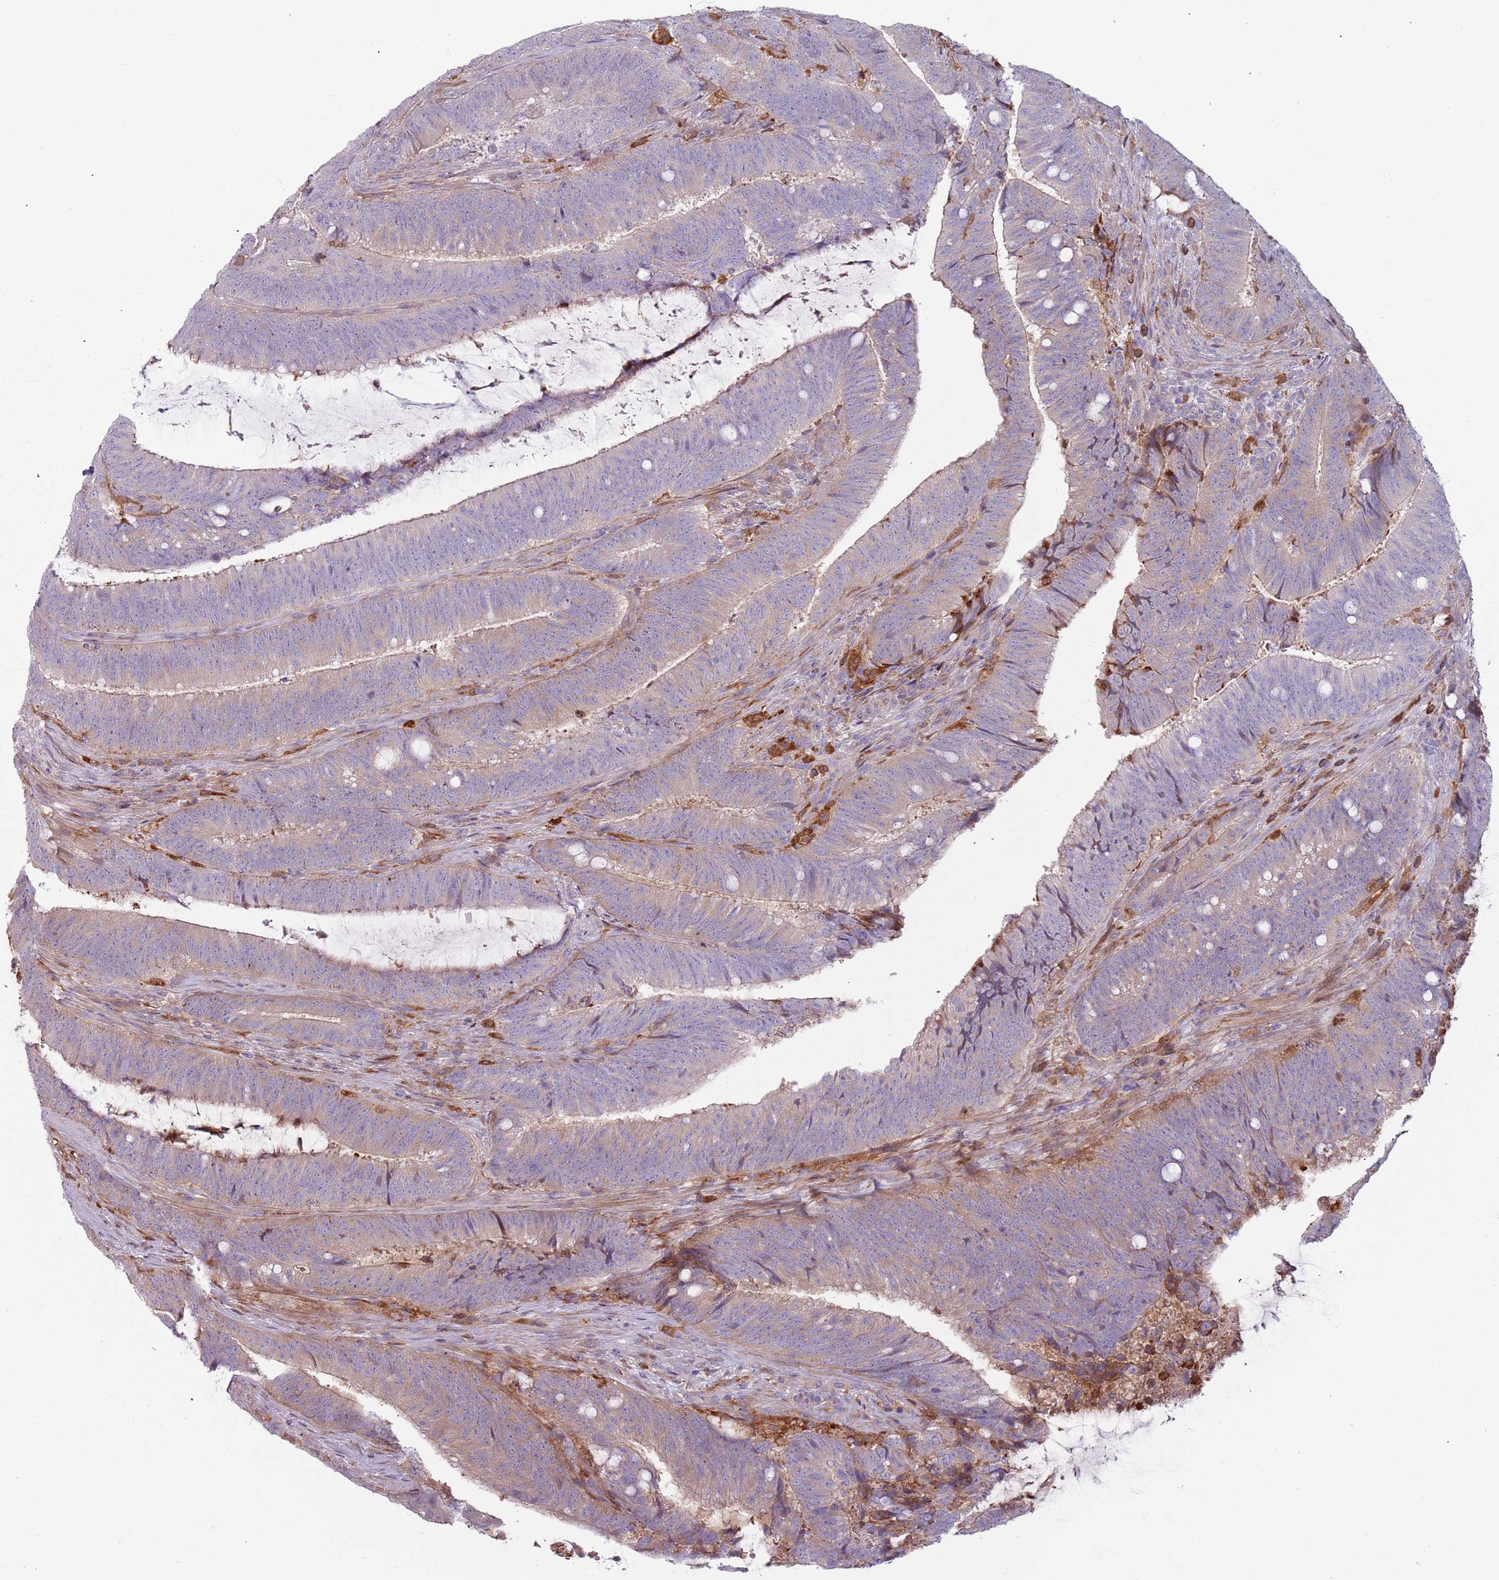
{"staining": {"intensity": "weak", "quantity": "25%-75%", "location": "cytoplasmic/membranous"}, "tissue": "colorectal cancer", "cell_type": "Tumor cells", "image_type": "cancer", "snomed": [{"axis": "morphology", "description": "Adenocarcinoma, NOS"}, {"axis": "topography", "description": "Colon"}], "caption": "The image exhibits staining of colorectal cancer (adenocarcinoma), revealing weak cytoplasmic/membranous protein expression (brown color) within tumor cells. The staining is performed using DAB (3,3'-diaminobenzidine) brown chromogen to label protein expression. The nuclei are counter-stained blue using hematoxylin.", "gene": "NADK", "patient": {"sex": "female", "age": 43}}